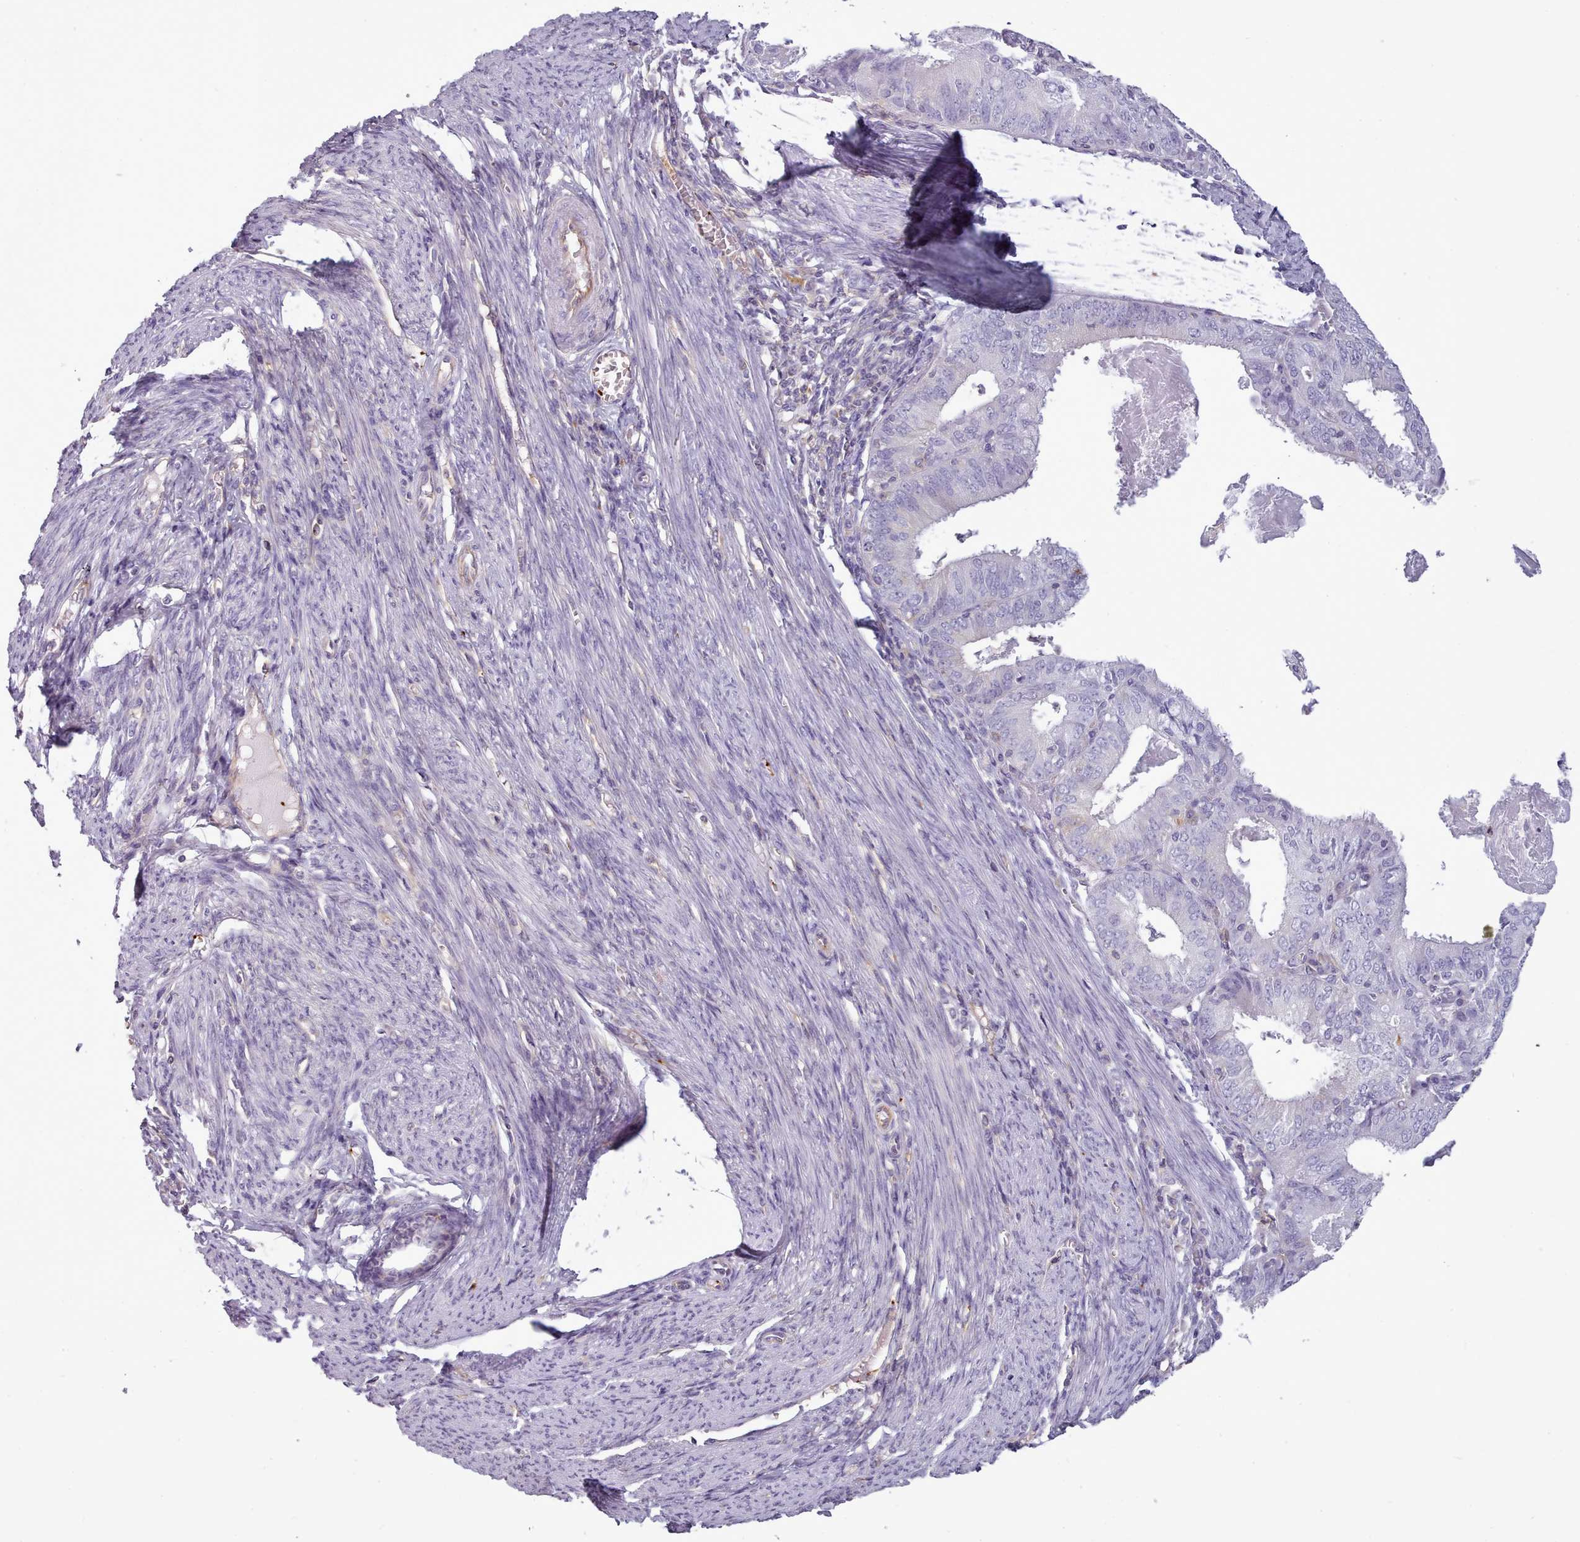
{"staining": {"intensity": "negative", "quantity": "none", "location": "none"}, "tissue": "endometrial cancer", "cell_type": "Tumor cells", "image_type": "cancer", "snomed": [{"axis": "morphology", "description": "Adenocarcinoma, NOS"}, {"axis": "topography", "description": "Endometrium"}], "caption": "This is an immunohistochemistry photomicrograph of adenocarcinoma (endometrial). There is no expression in tumor cells.", "gene": "NDST2", "patient": {"sex": "female", "age": 57}}